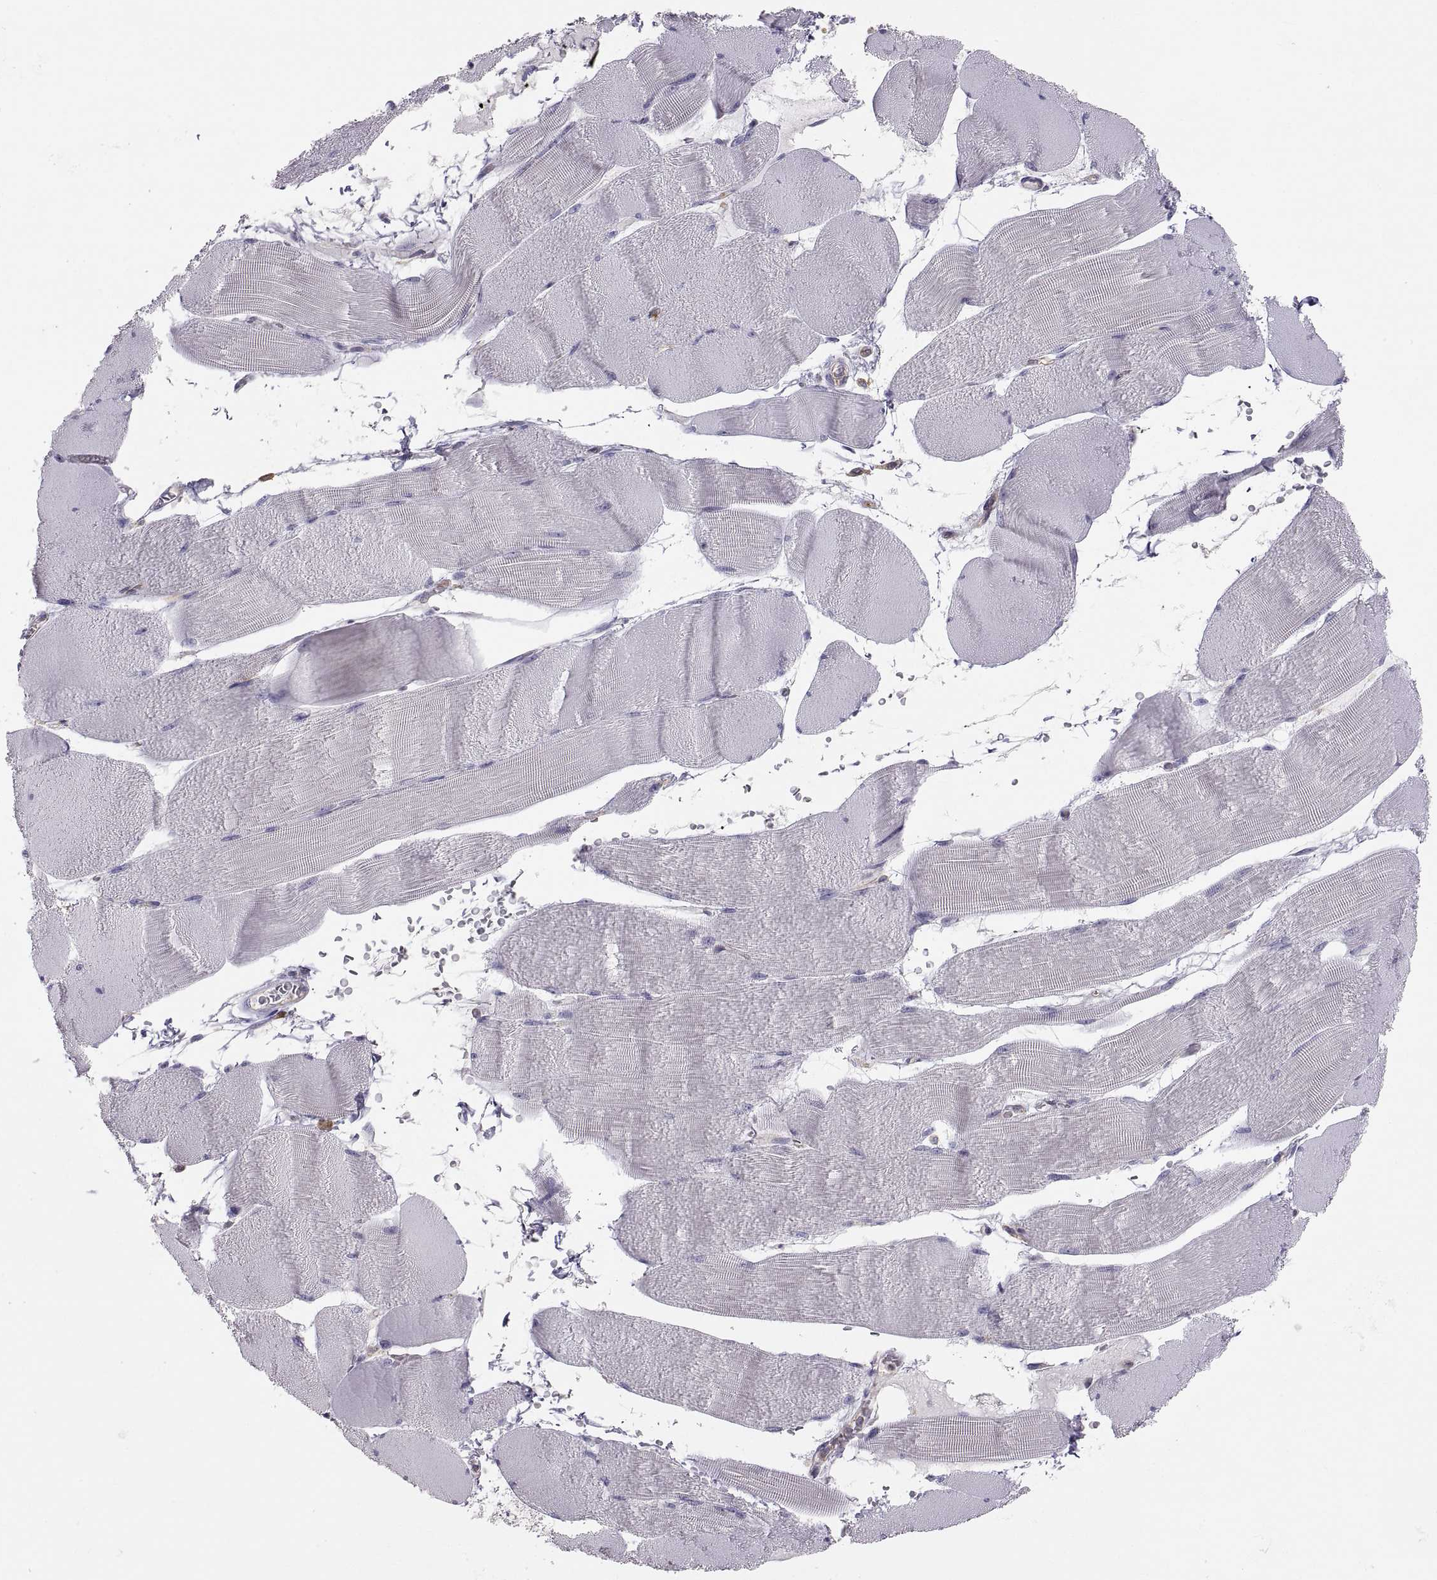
{"staining": {"intensity": "negative", "quantity": "none", "location": "none"}, "tissue": "skeletal muscle", "cell_type": "Myocytes", "image_type": "normal", "snomed": [{"axis": "morphology", "description": "Normal tissue, NOS"}, {"axis": "topography", "description": "Skeletal muscle"}], "caption": "Skeletal muscle stained for a protein using immunohistochemistry (IHC) reveals no positivity myocytes.", "gene": "RALB", "patient": {"sex": "male", "age": 56}}